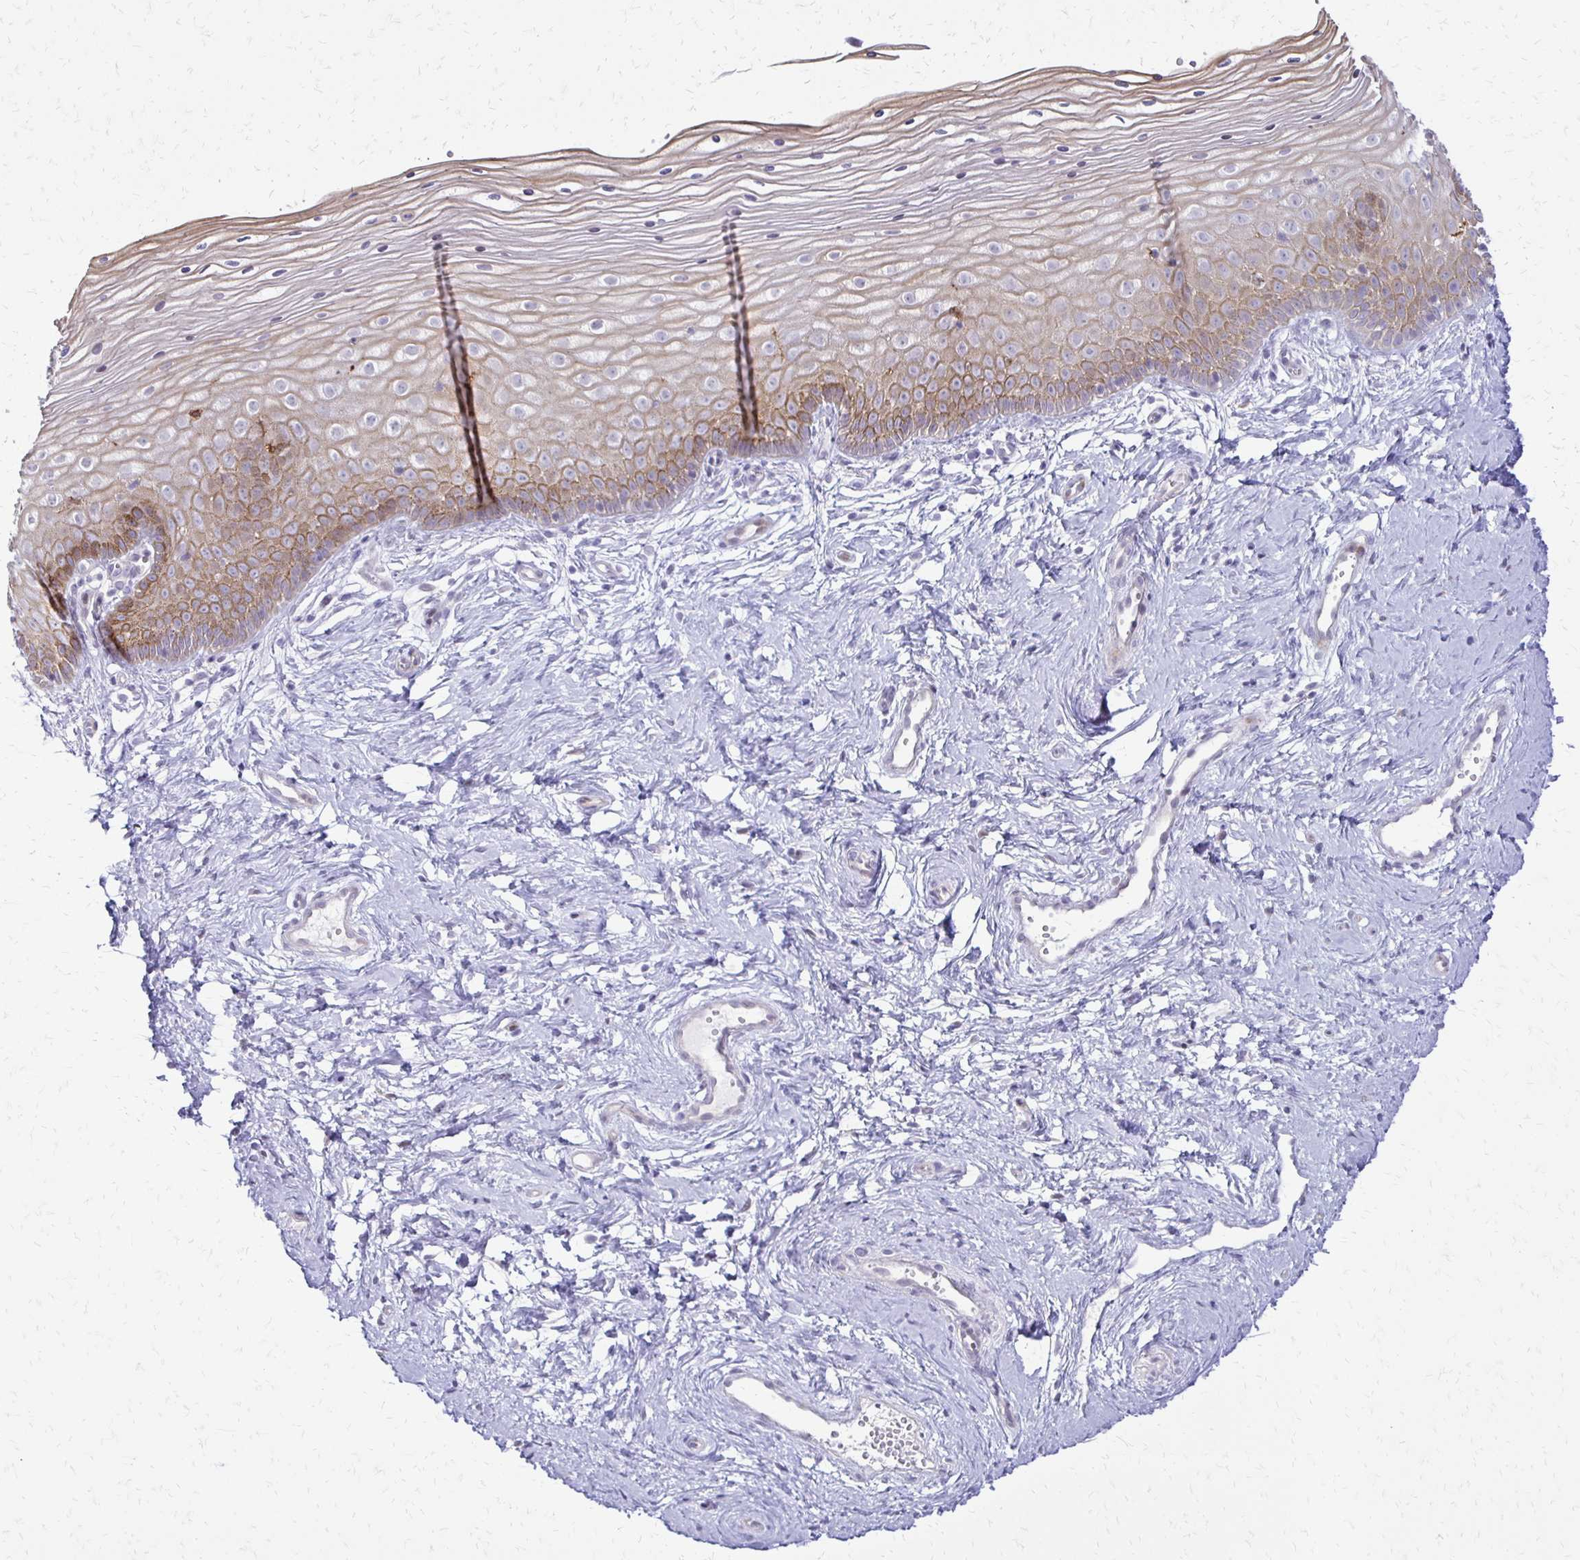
{"staining": {"intensity": "moderate", "quantity": "25%-75%", "location": "cytoplasmic/membranous"}, "tissue": "vagina", "cell_type": "Squamous epithelial cells", "image_type": "normal", "snomed": [{"axis": "morphology", "description": "Normal tissue, NOS"}, {"axis": "topography", "description": "Vagina"}], "caption": "This histopathology image demonstrates normal vagina stained with immunohistochemistry to label a protein in brown. The cytoplasmic/membranous of squamous epithelial cells show moderate positivity for the protein. Nuclei are counter-stained blue.", "gene": "EPYC", "patient": {"sex": "female", "age": 38}}